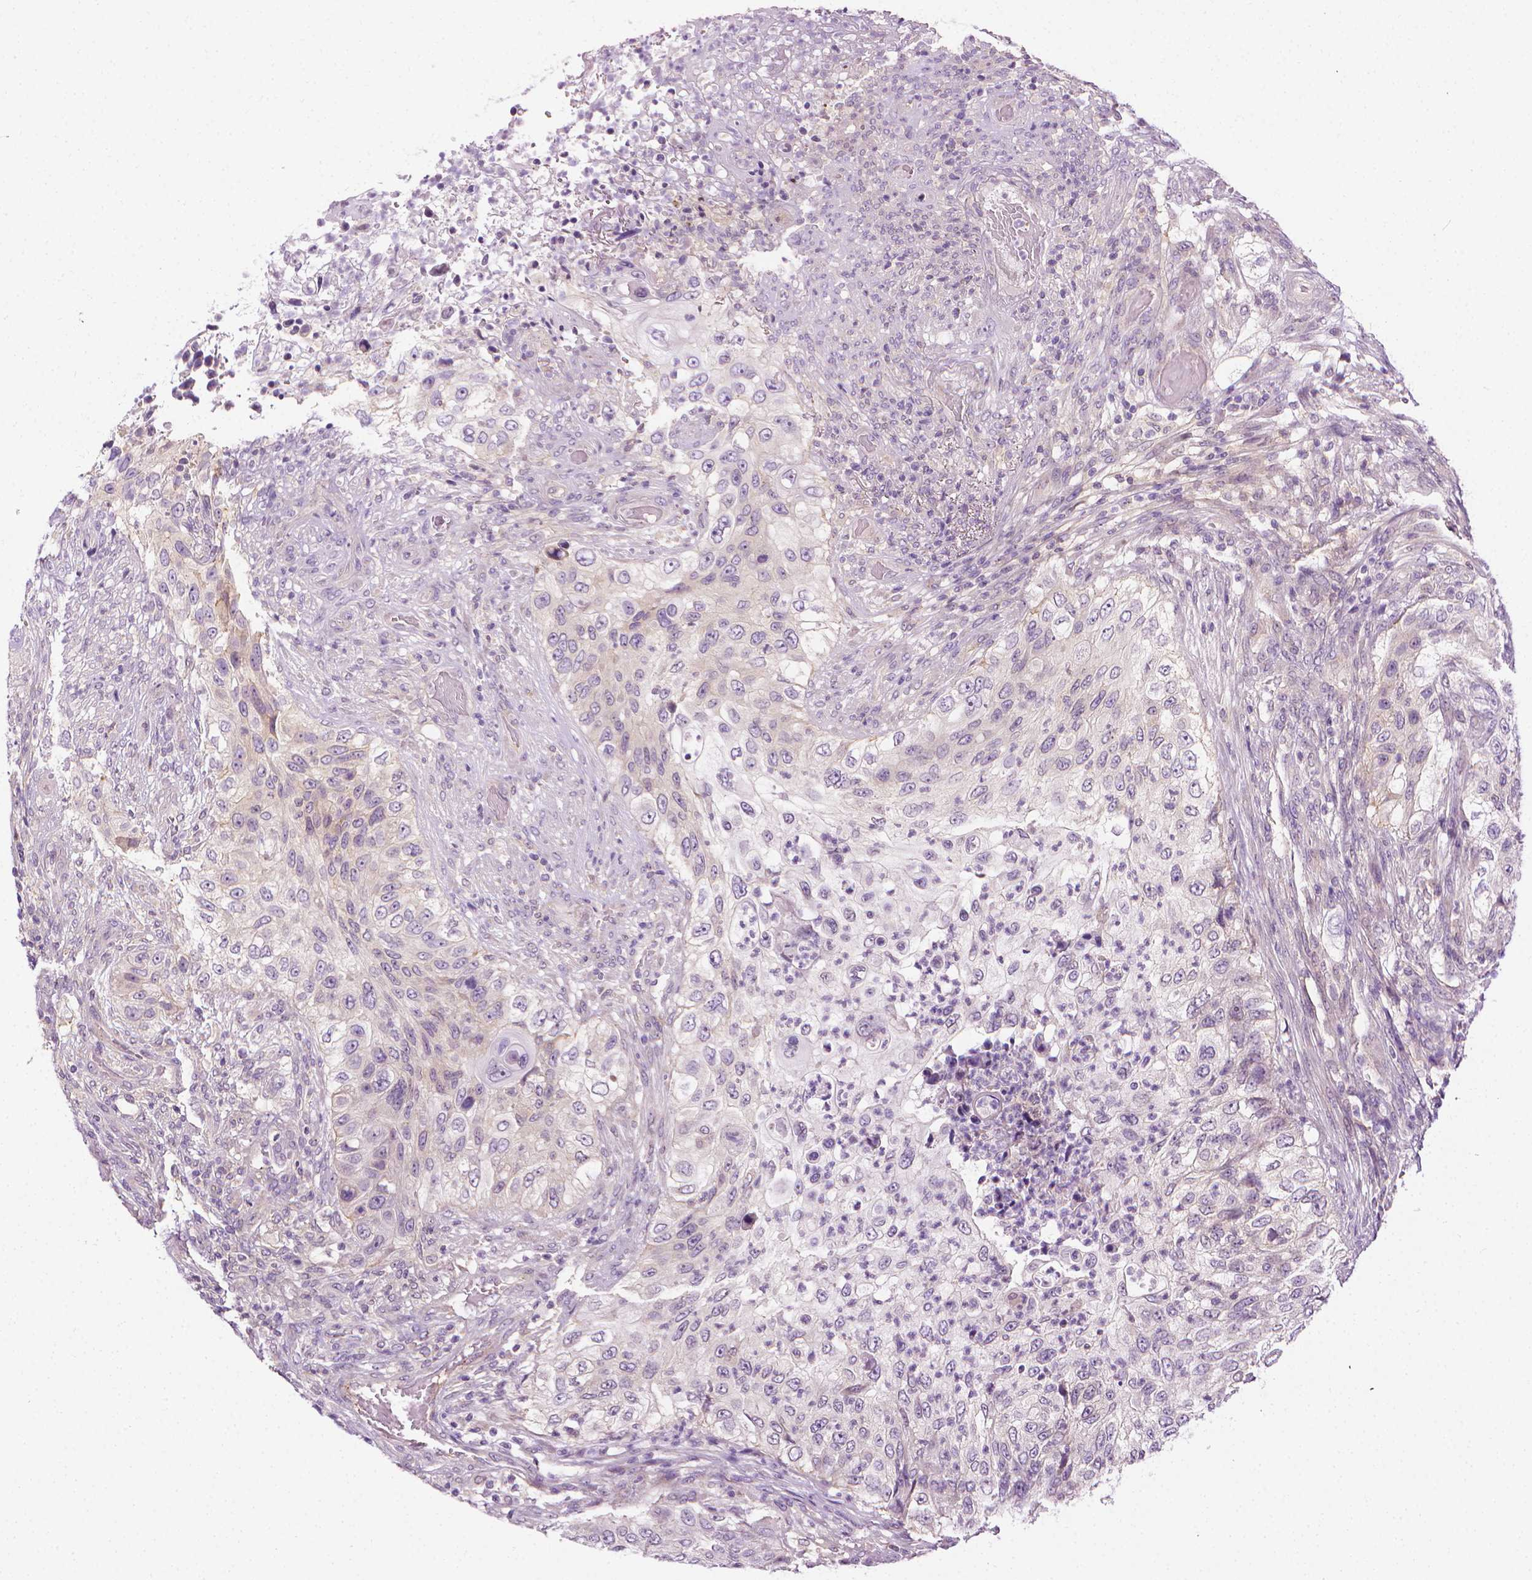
{"staining": {"intensity": "negative", "quantity": "none", "location": "none"}, "tissue": "urothelial cancer", "cell_type": "Tumor cells", "image_type": "cancer", "snomed": [{"axis": "morphology", "description": "Urothelial carcinoma, High grade"}, {"axis": "topography", "description": "Urinary bladder"}], "caption": "This is a image of IHC staining of urothelial cancer, which shows no positivity in tumor cells.", "gene": "MCOLN3", "patient": {"sex": "female", "age": 60}}